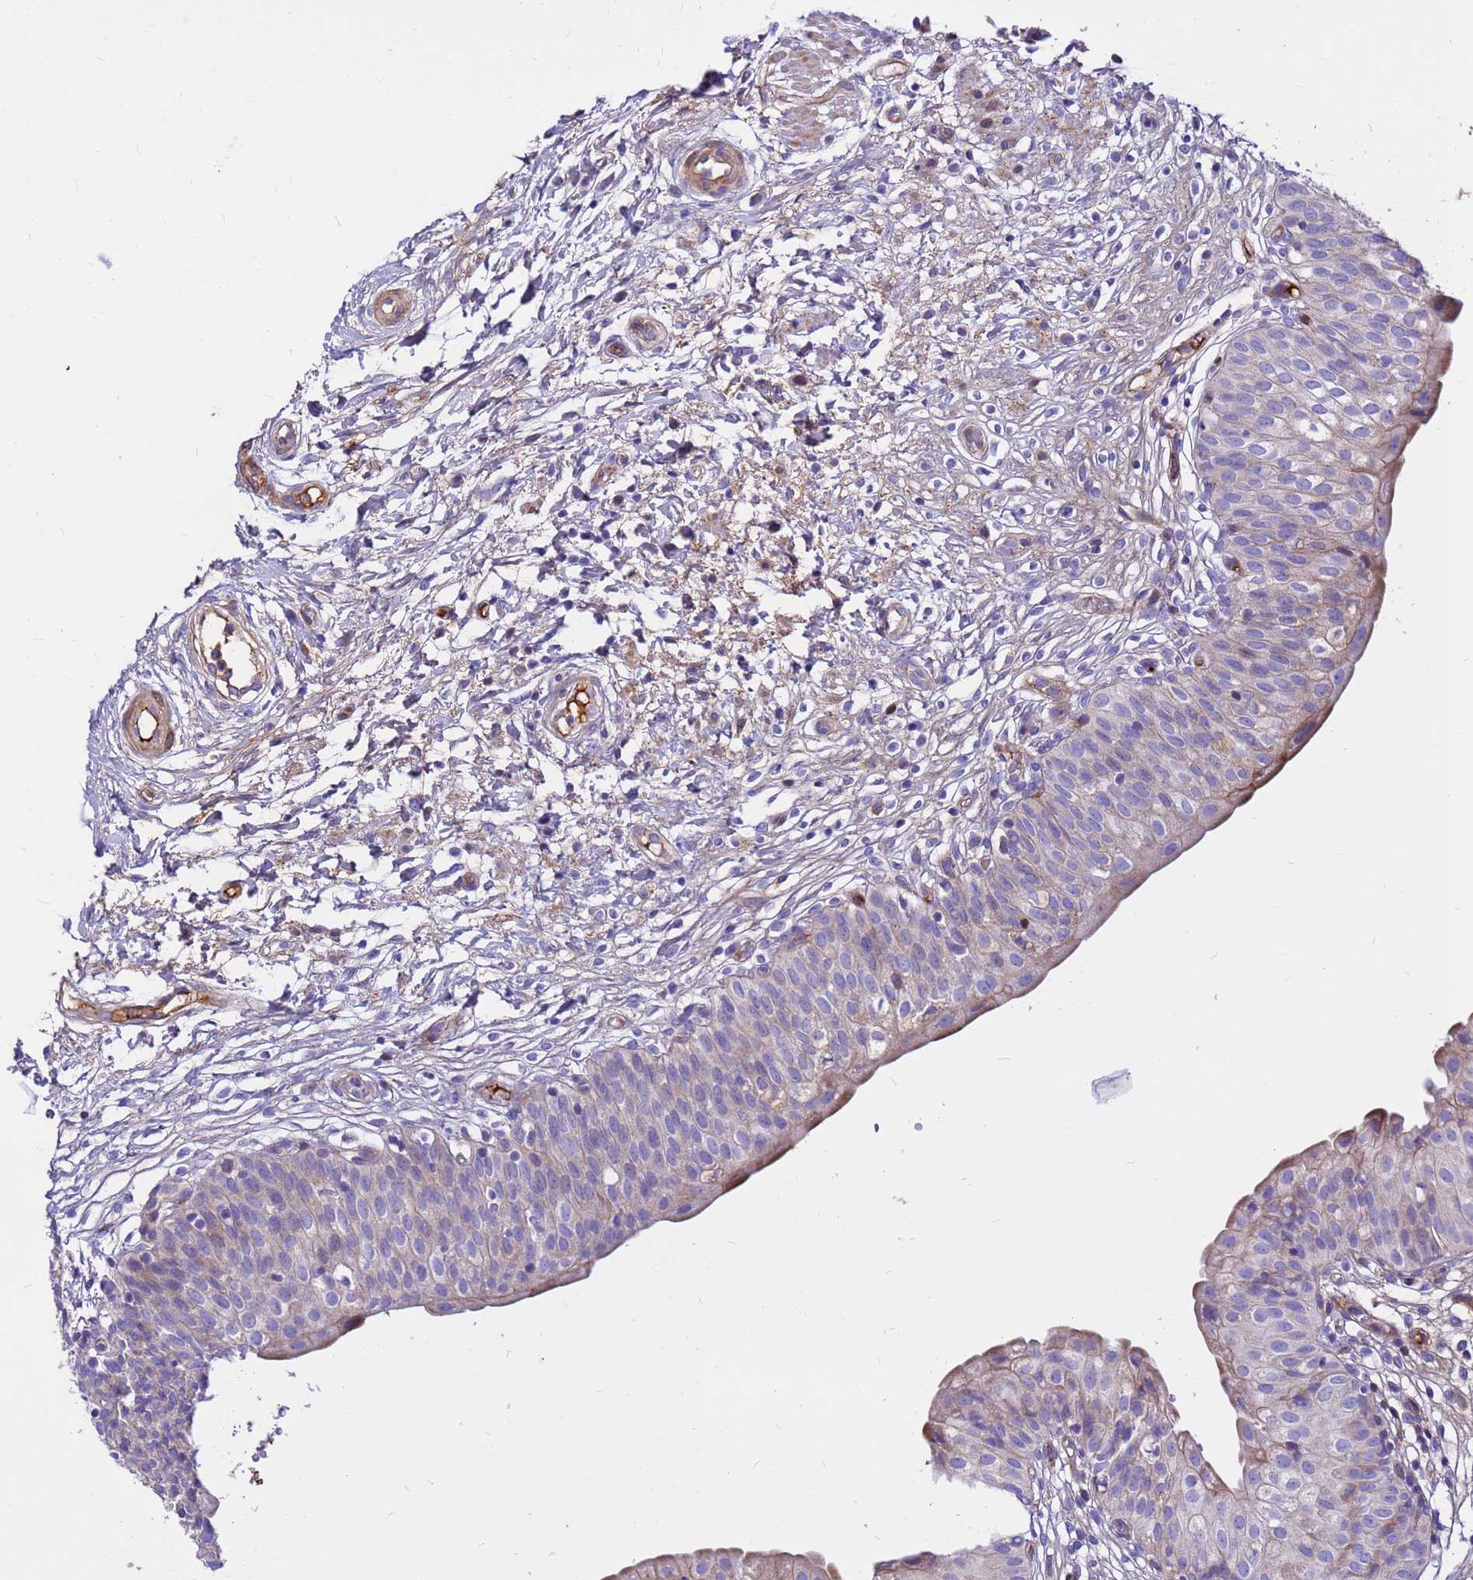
{"staining": {"intensity": "weak", "quantity": "25%-75%", "location": "cytoplasmic/membranous"}, "tissue": "urinary bladder", "cell_type": "Urothelial cells", "image_type": "normal", "snomed": [{"axis": "morphology", "description": "Normal tissue, NOS"}, {"axis": "topography", "description": "Urinary bladder"}], "caption": "The histopathology image displays staining of unremarkable urinary bladder, revealing weak cytoplasmic/membranous protein positivity (brown color) within urothelial cells.", "gene": "CRHBP", "patient": {"sex": "male", "age": 55}}